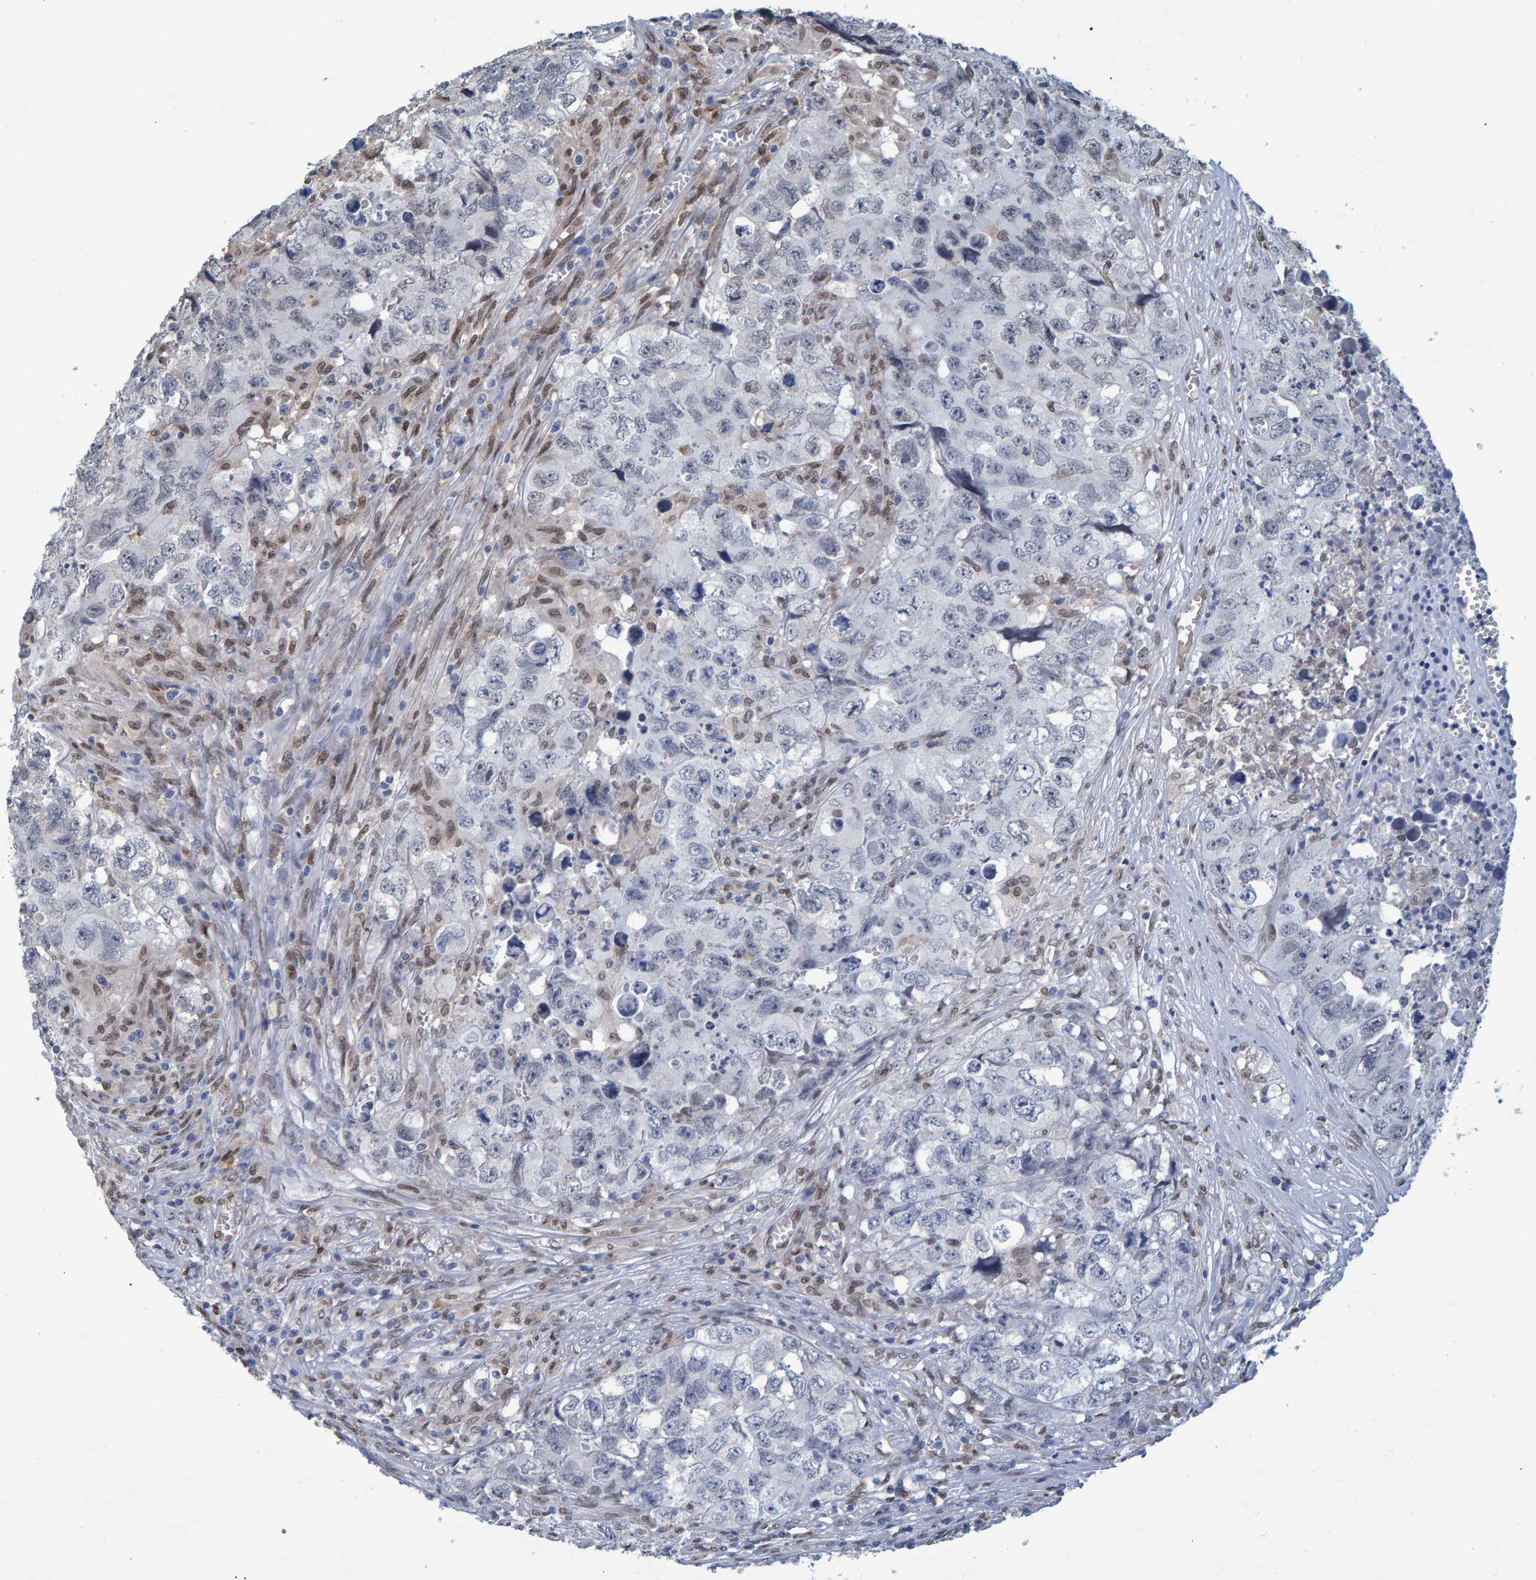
{"staining": {"intensity": "negative", "quantity": "none", "location": "none"}, "tissue": "testis cancer", "cell_type": "Tumor cells", "image_type": "cancer", "snomed": [{"axis": "morphology", "description": "Seminoma, NOS"}, {"axis": "morphology", "description": "Carcinoma, Embryonal, NOS"}, {"axis": "topography", "description": "Testis"}], "caption": "Micrograph shows no protein positivity in tumor cells of seminoma (testis) tissue. Nuclei are stained in blue.", "gene": "QKI", "patient": {"sex": "male", "age": 43}}